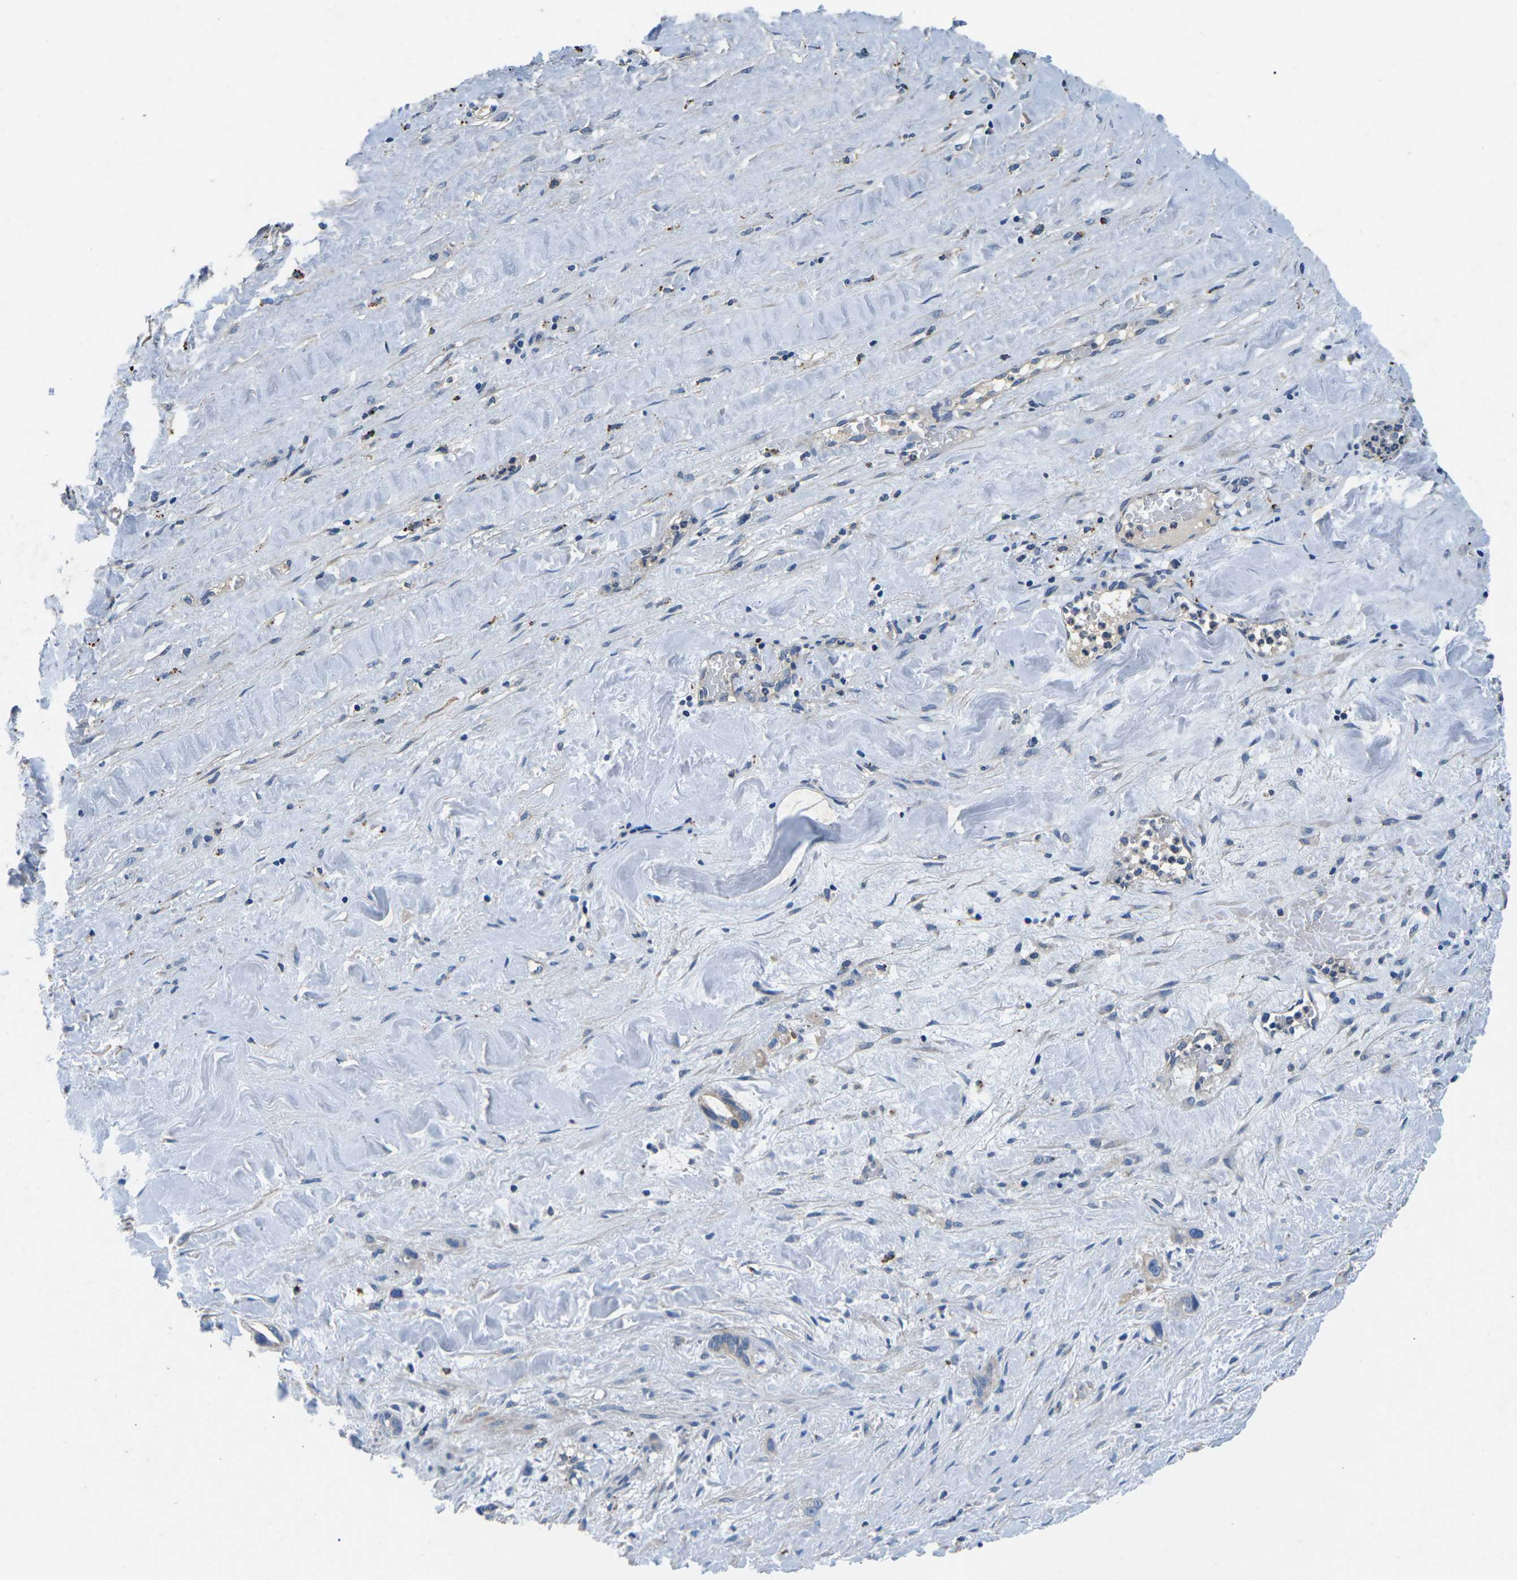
{"staining": {"intensity": "weak", "quantity": "<25%", "location": "cytoplasmic/membranous"}, "tissue": "liver cancer", "cell_type": "Tumor cells", "image_type": "cancer", "snomed": [{"axis": "morphology", "description": "Cholangiocarcinoma"}, {"axis": "topography", "description": "Liver"}], "caption": "This is an immunohistochemistry micrograph of human liver cancer. There is no staining in tumor cells.", "gene": "PDCD6IP", "patient": {"sex": "female", "age": 65}}